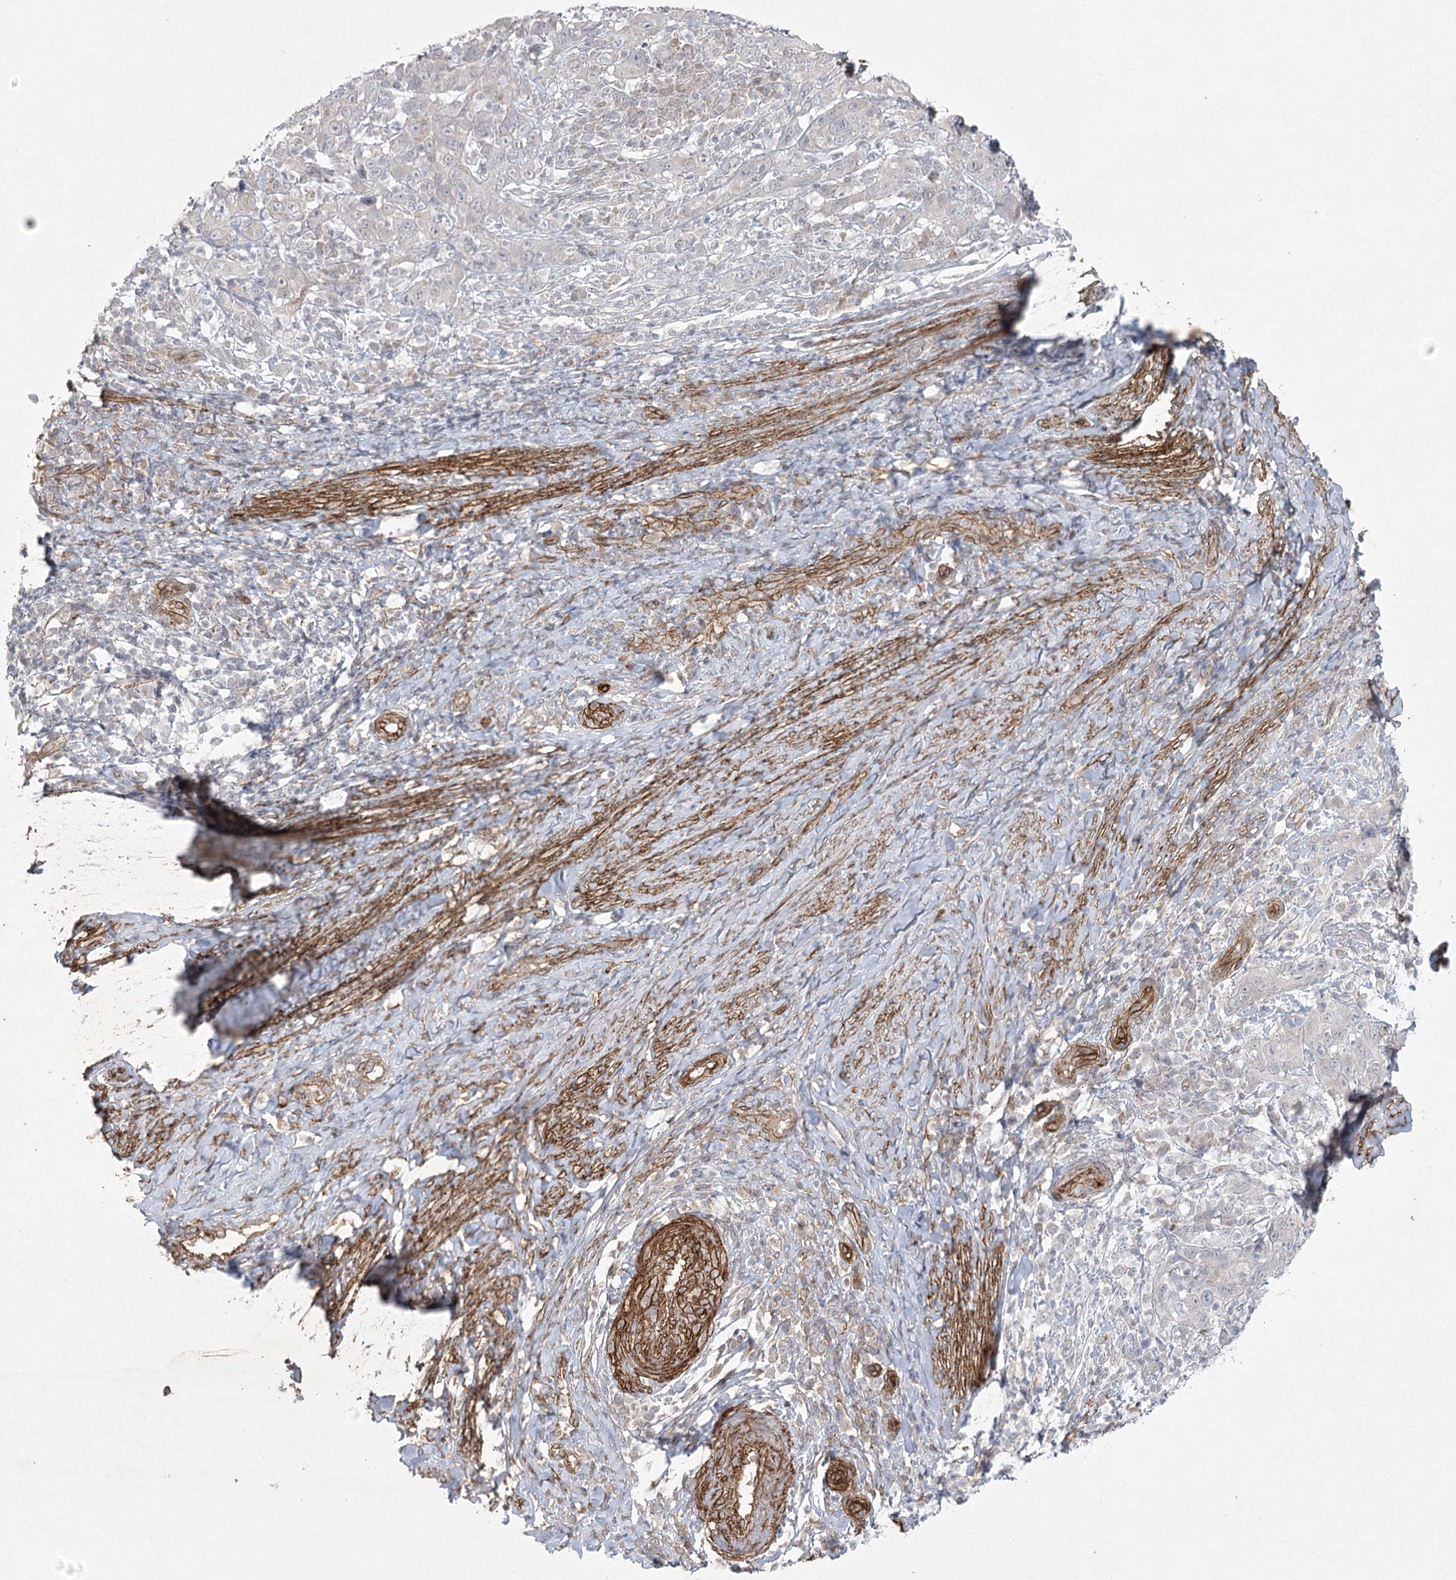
{"staining": {"intensity": "negative", "quantity": "none", "location": "none"}, "tissue": "cervical cancer", "cell_type": "Tumor cells", "image_type": "cancer", "snomed": [{"axis": "morphology", "description": "Squamous cell carcinoma, NOS"}, {"axis": "topography", "description": "Cervix"}], "caption": "IHC micrograph of human cervical squamous cell carcinoma stained for a protein (brown), which exhibits no positivity in tumor cells.", "gene": "AMTN", "patient": {"sex": "female", "age": 46}}